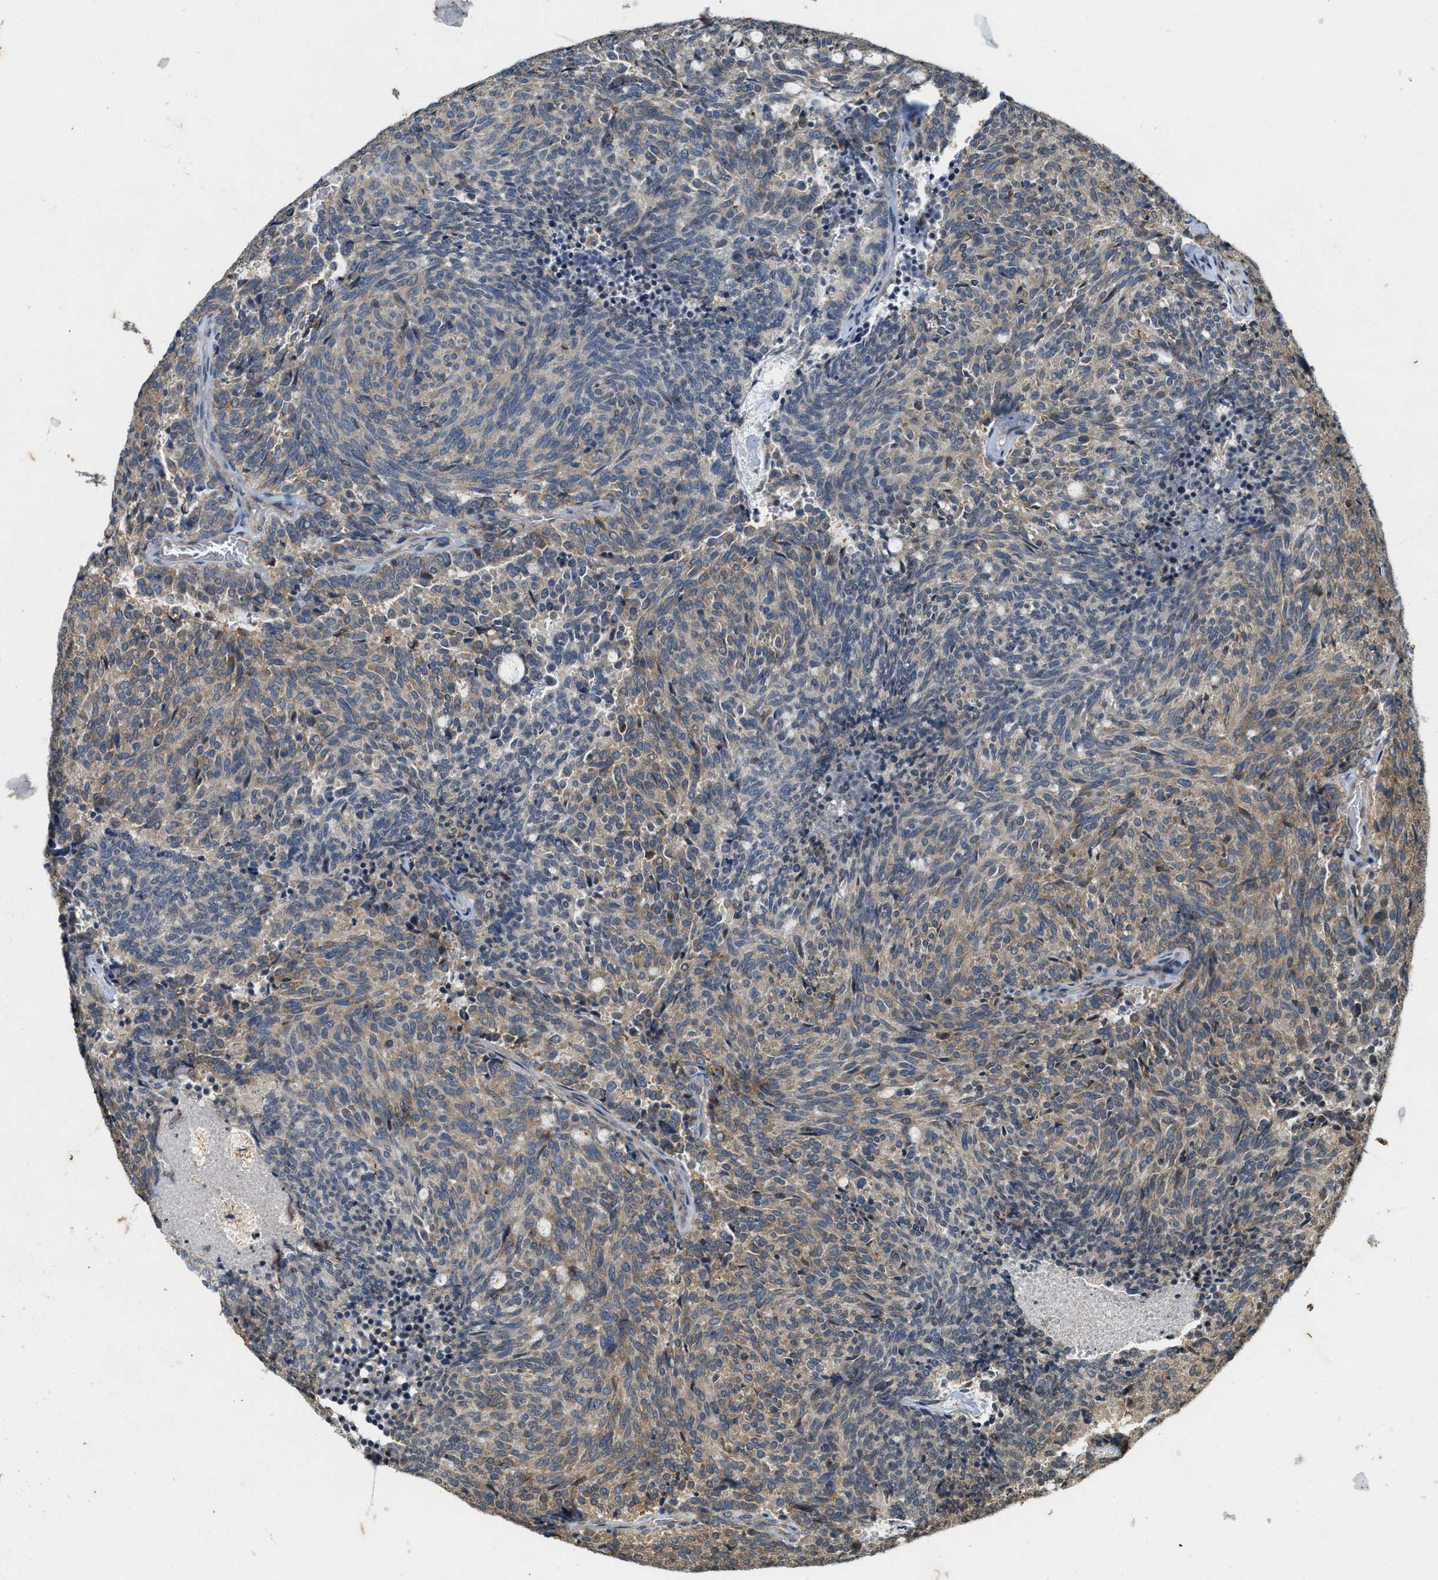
{"staining": {"intensity": "weak", "quantity": ">75%", "location": "cytoplasmic/membranous"}, "tissue": "carcinoid", "cell_type": "Tumor cells", "image_type": "cancer", "snomed": [{"axis": "morphology", "description": "Carcinoid, malignant, NOS"}, {"axis": "topography", "description": "Pancreas"}], "caption": "A high-resolution micrograph shows immunohistochemistry (IHC) staining of carcinoid (malignant), which exhibits weak cytoplasmic/membranous staining in about >75% of tumor cells. (IHC, brightfield microscopy, high magnification).", "gene": "KIF21A", "patient": {"sex": "female", "age": 54}}